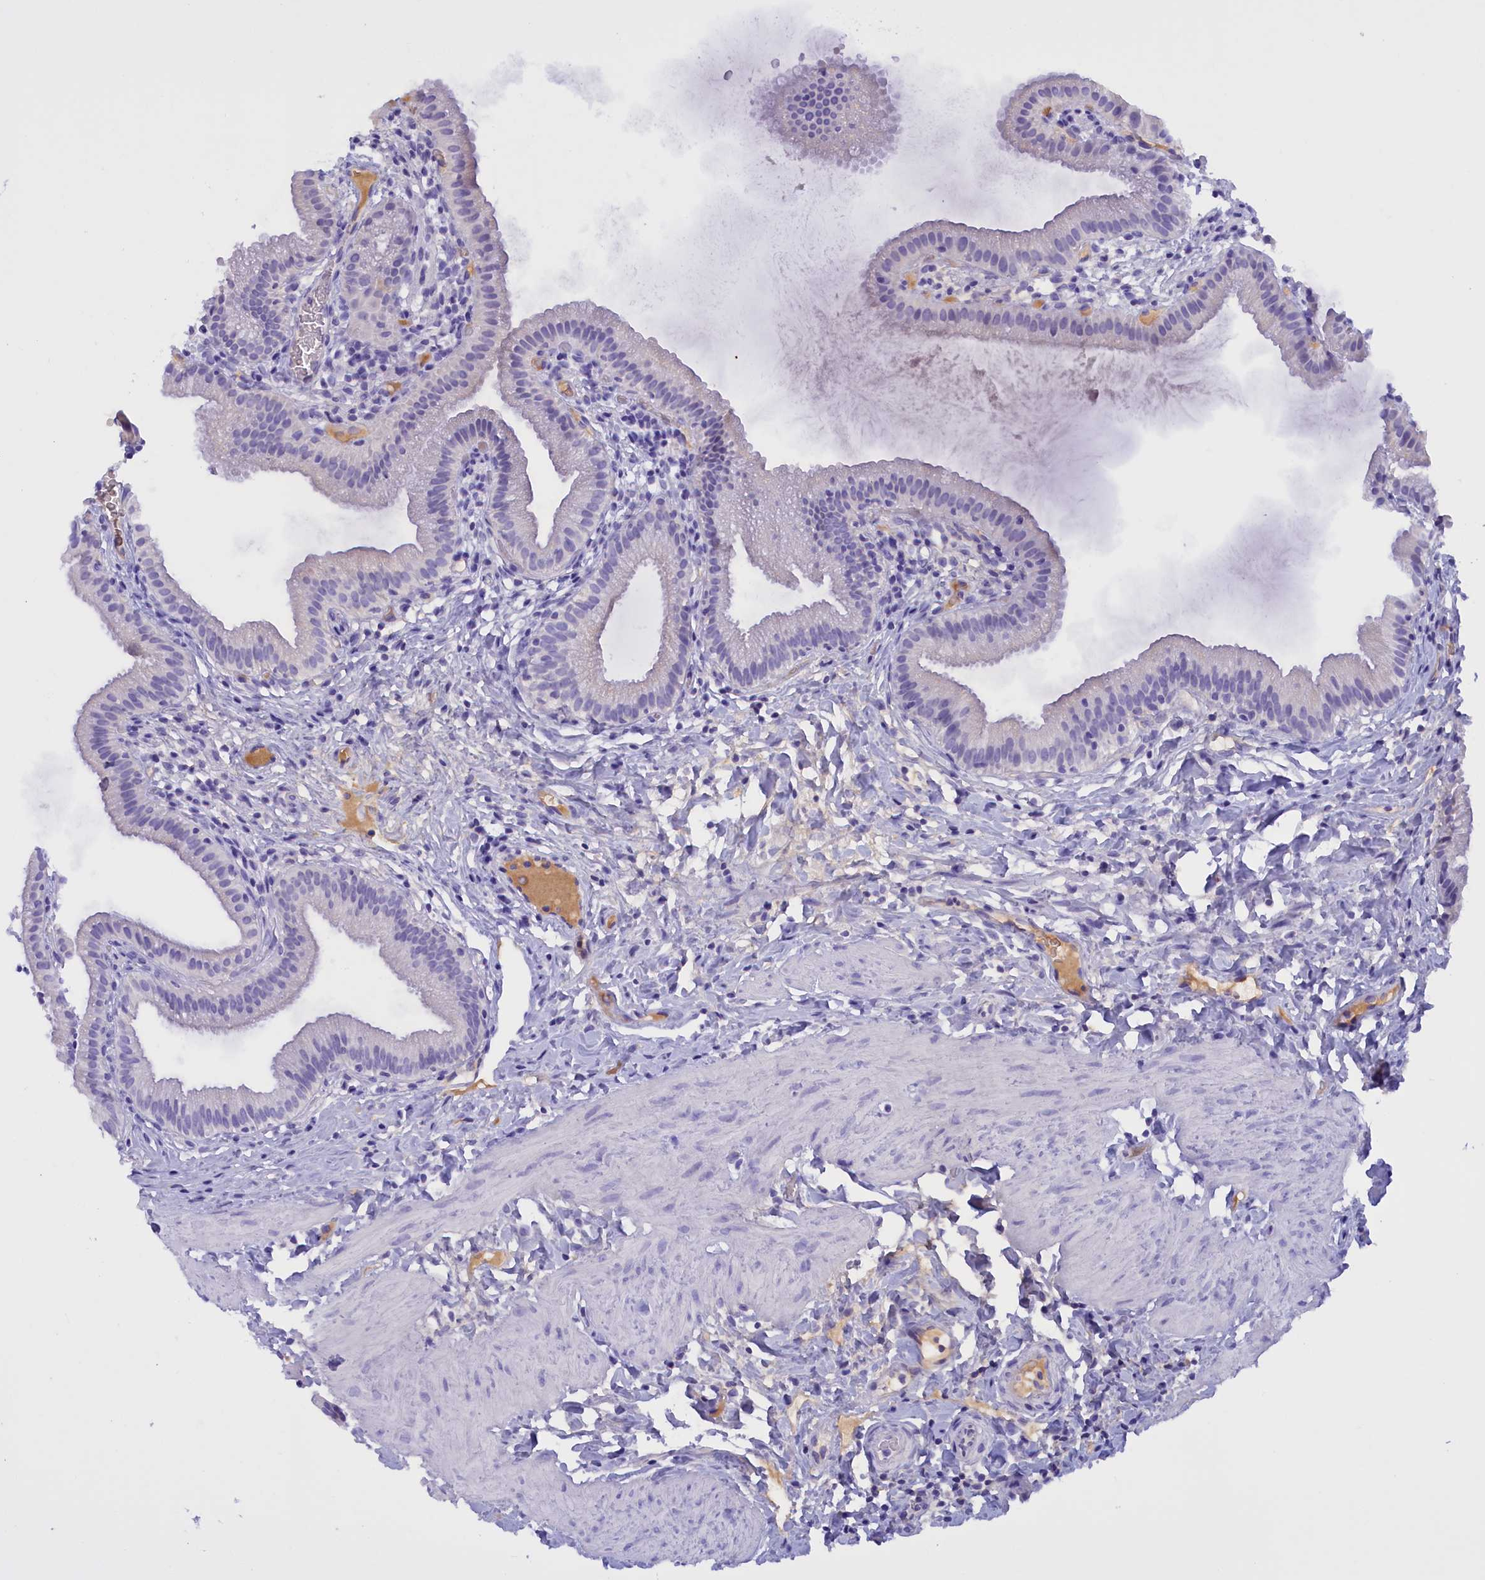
{"staining": {"intensity": "negative", "quantity": "none", "location": "none"}, "tissue": "gallbladder", "cell_type": "Glandular cells", "image_type": "normal", "snomed": [{"axis": "morphology", "description": "Normal tissue, NOS"}, {"axis": "topography", "description": "Gallbladder"}], "caption": "Immunohistochemical staining of benign gallbladder exhibits no significant positivity in glandular cells.", "gene": "PROK2", "patient": {"sex": "female", "age": 46}}